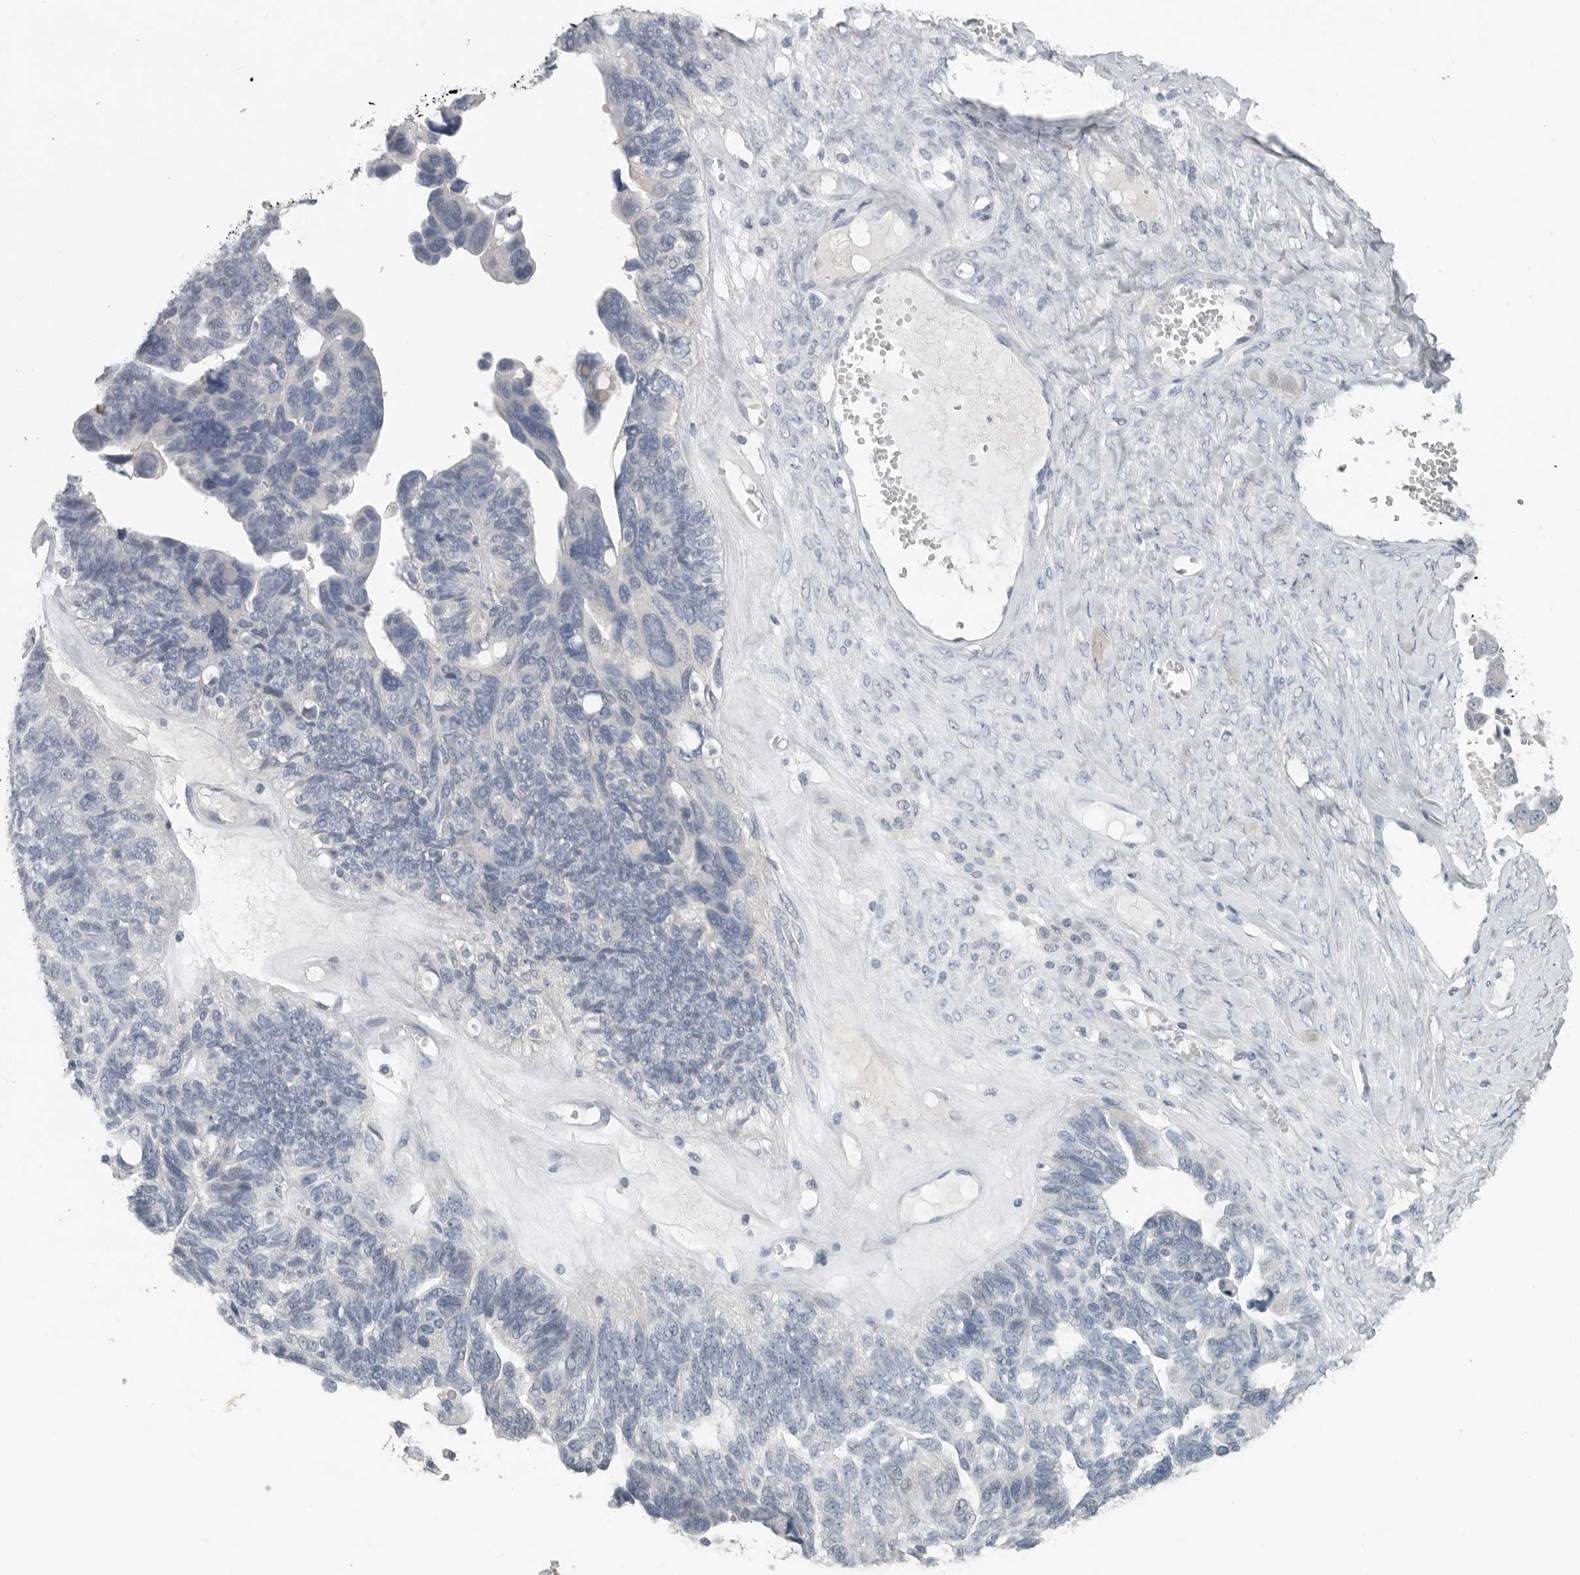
{"staining": {"intensity": "negative", "quantity": "none", "location": "none"}, "tissue": "ovarian cancer", "cell_type": "Tumor cells", "image_type": "cancer", "snomed": [{"axis": "morphology", "description": "Cystadenocarcinoma, serous, NOS"}, {"axis": "topography", "description": "Ovary"}], "caption": "Immunohistochemistry (IHC) micrograph of neoplastic tissue: ovarian cancer (serous cystadenocarcinoma) stained with DAB (3,3'-diaminobenzidine) exhibits no significant protein staining in tumor cells.", "gene": "REG4", "patient": {"sex": "female", "age": 79}}